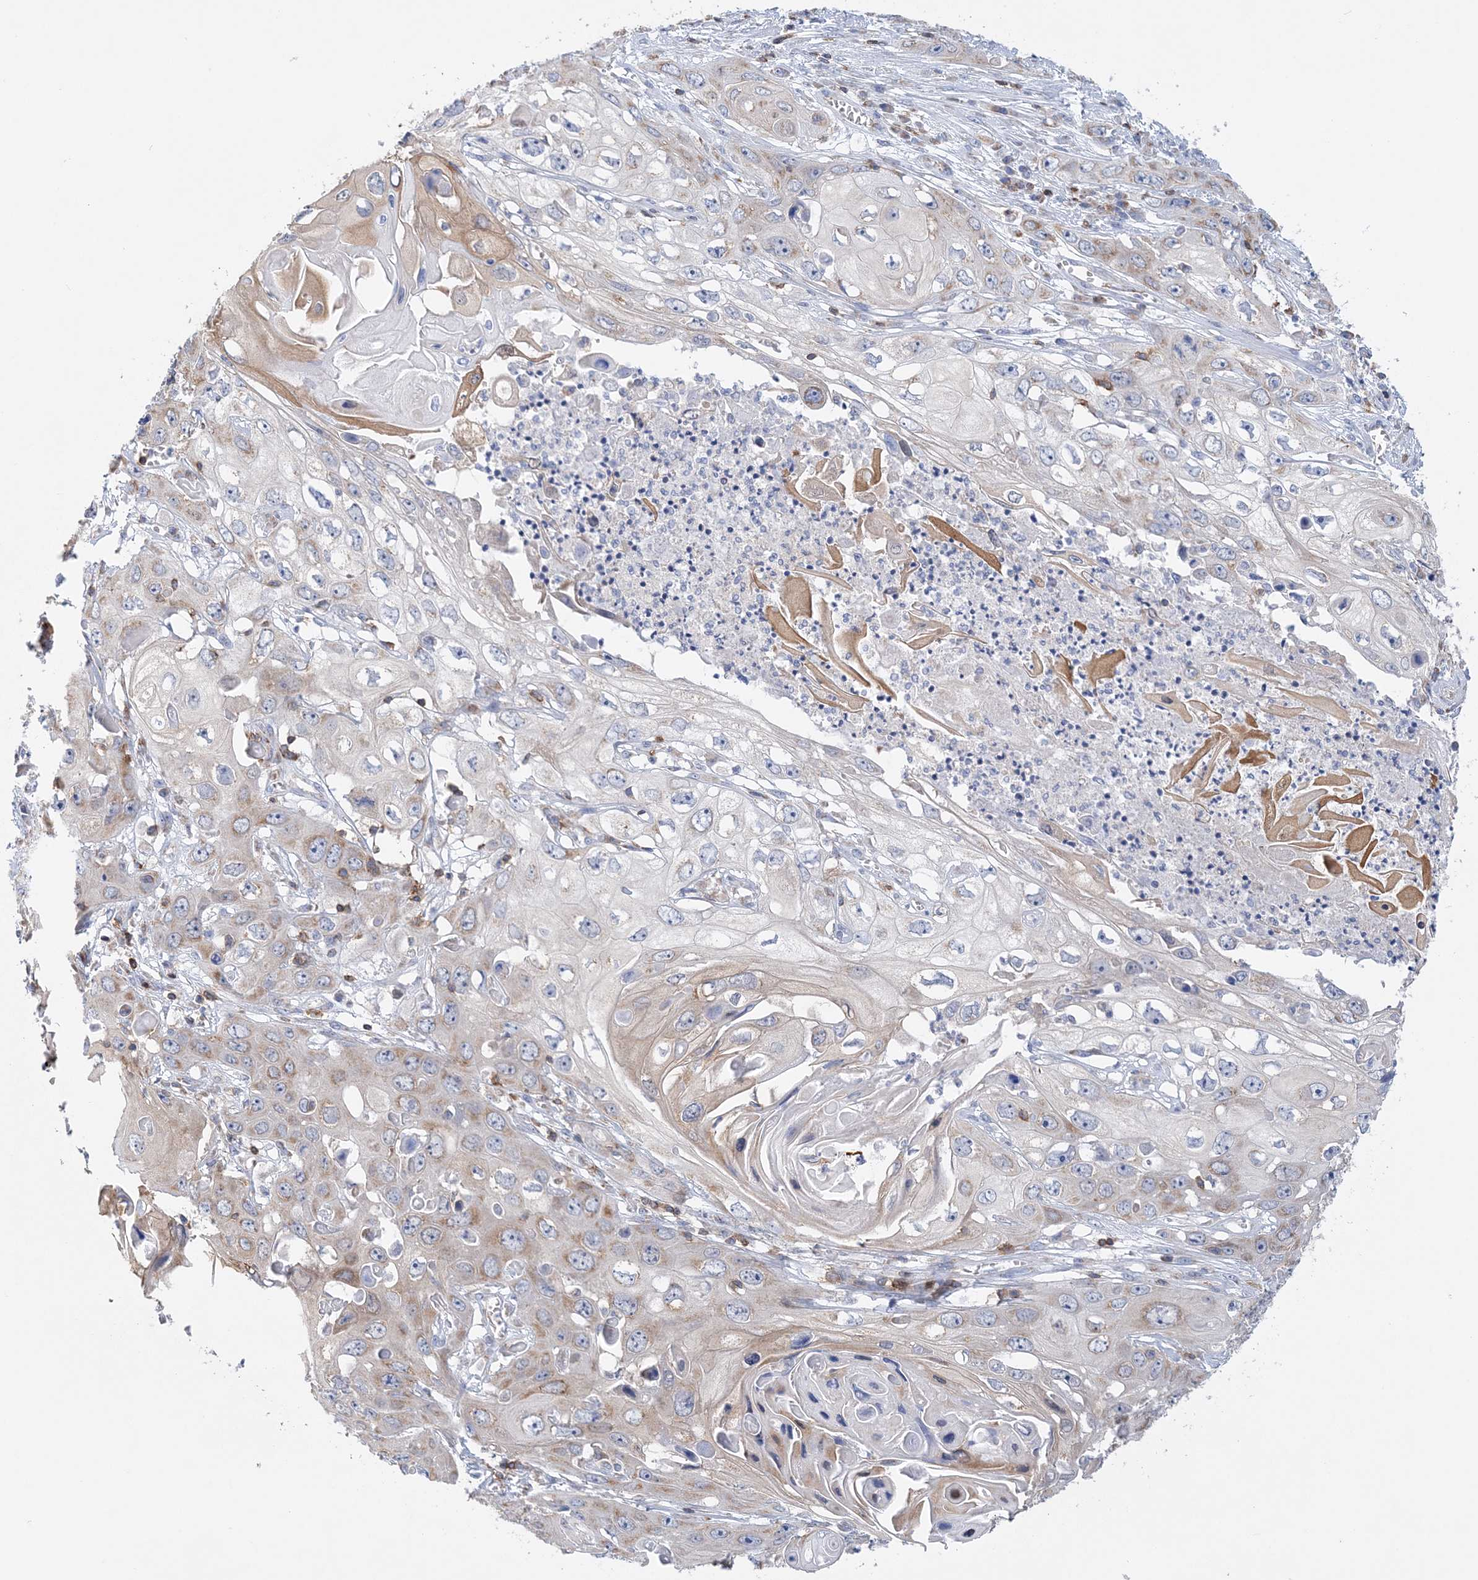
{"staining": {"intensity": "moderate", "quantity": "<25%", "location": "cytoplasmic/membranous"}, "tissue": "skin cancer", "cell_type": "Tumor cells", "image_type": "cancer", "snomed": [{"axis": "morphology", "description": "Squamous cell carcinoma, NOS"}, {"axis": "topography", "description": "Skin"}], "caption": "Immunohistochemical staining of skin squamous cell carcinoma reveals low levels of moderate cytoplasmic/membranous protein staining in about <25% of tumor cells. The protein of interest is shown in brown color, while the nuclei are stained blue.", "gene": "TTC32", "patient": {"sex": "male", "age": 55}}